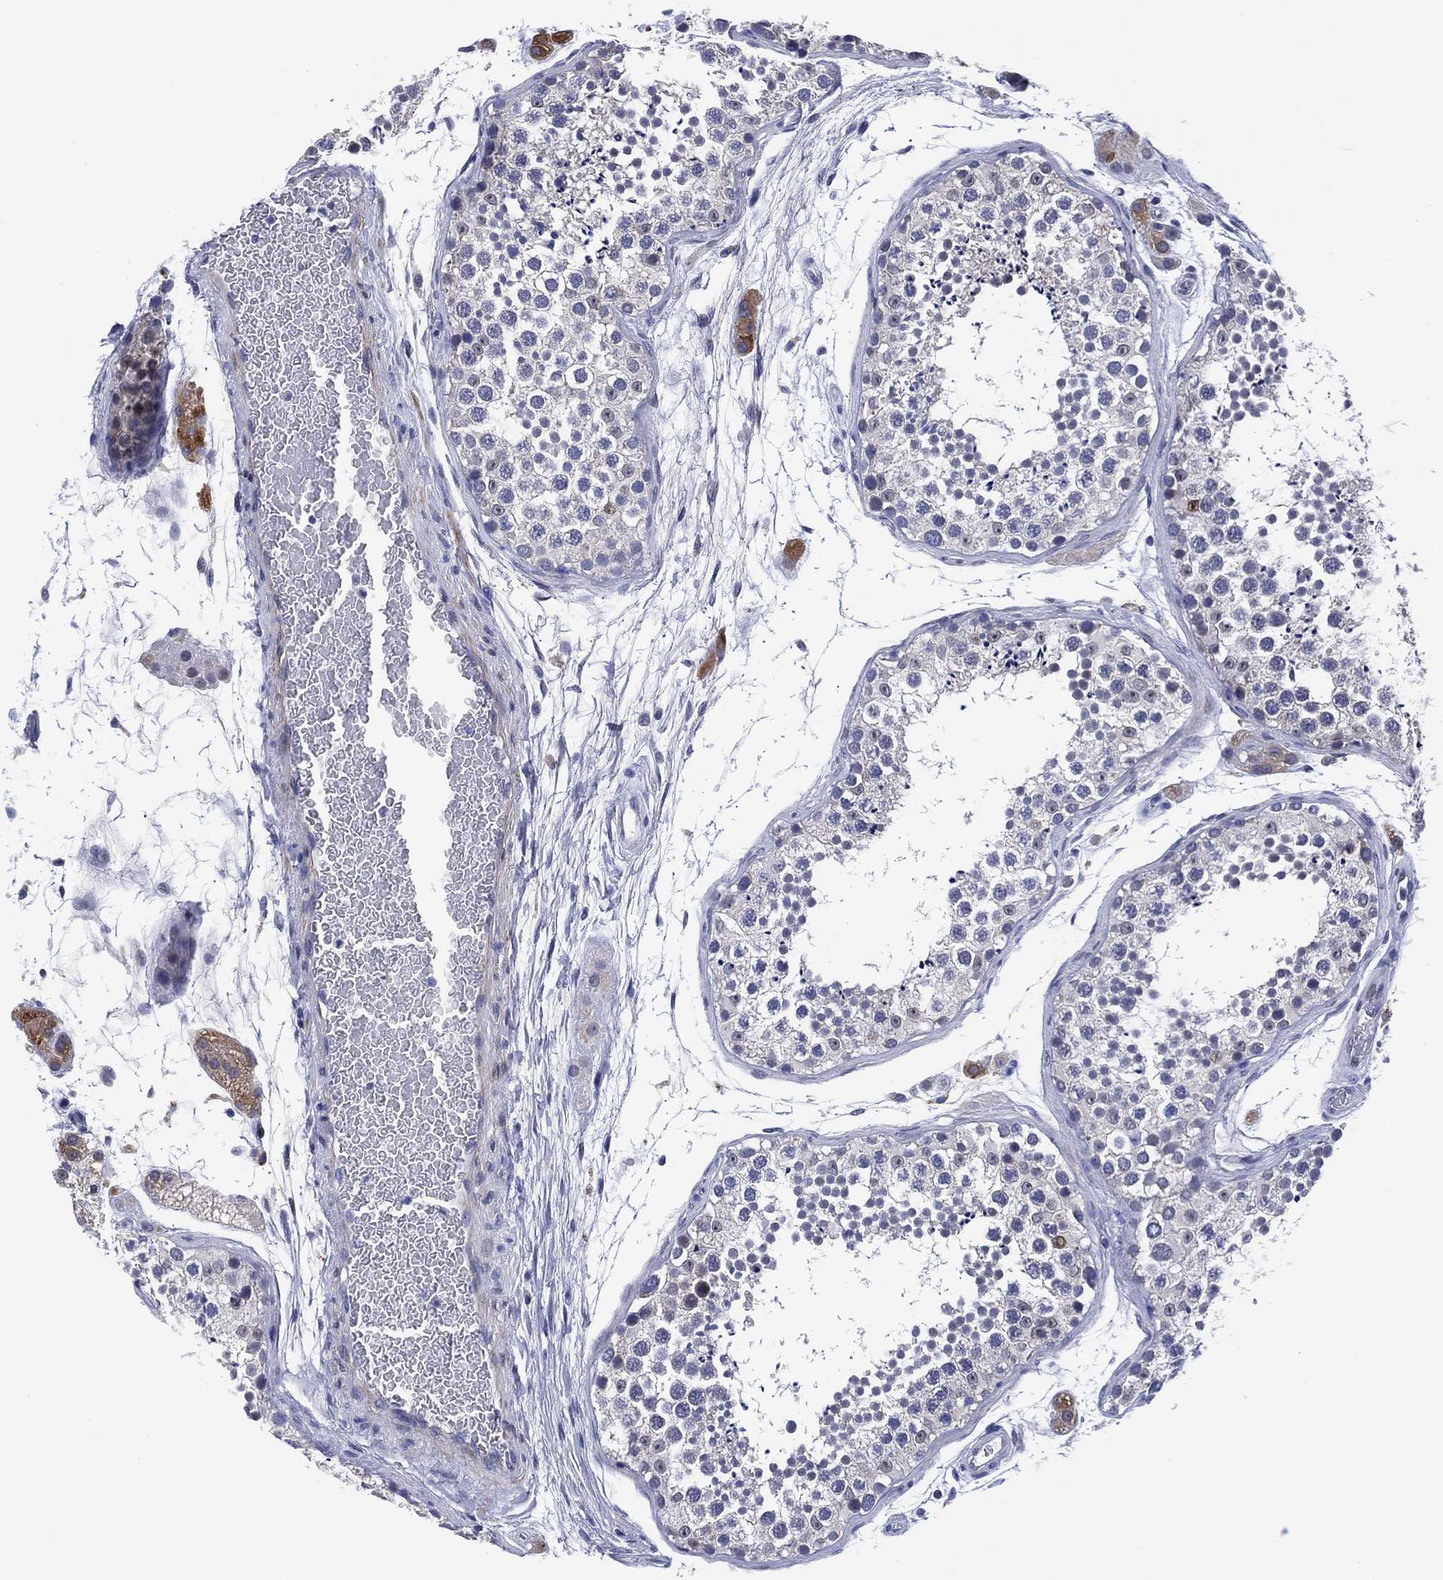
{"staining": {"intensity": "negative", "quantity": "none", "location": "none"}, "tissue": "testis", "cell_type": "Cells in seminiferous ducts", "image_type": "normal", "snomed": [{"axis": "morphology", "description": "Normal tissue, NOS"}, {"axis": "topography", "description": "Testis"}], "caption": "This micrograph is of unremarkable testis stained with immunohistochemistry to label a protein in brown with the nuclei are counter-stained blue. There is no staining in cells in seminiferous ducts.", "gene": "CLIP3", "patient": {"sex": "male", "age": 41}}